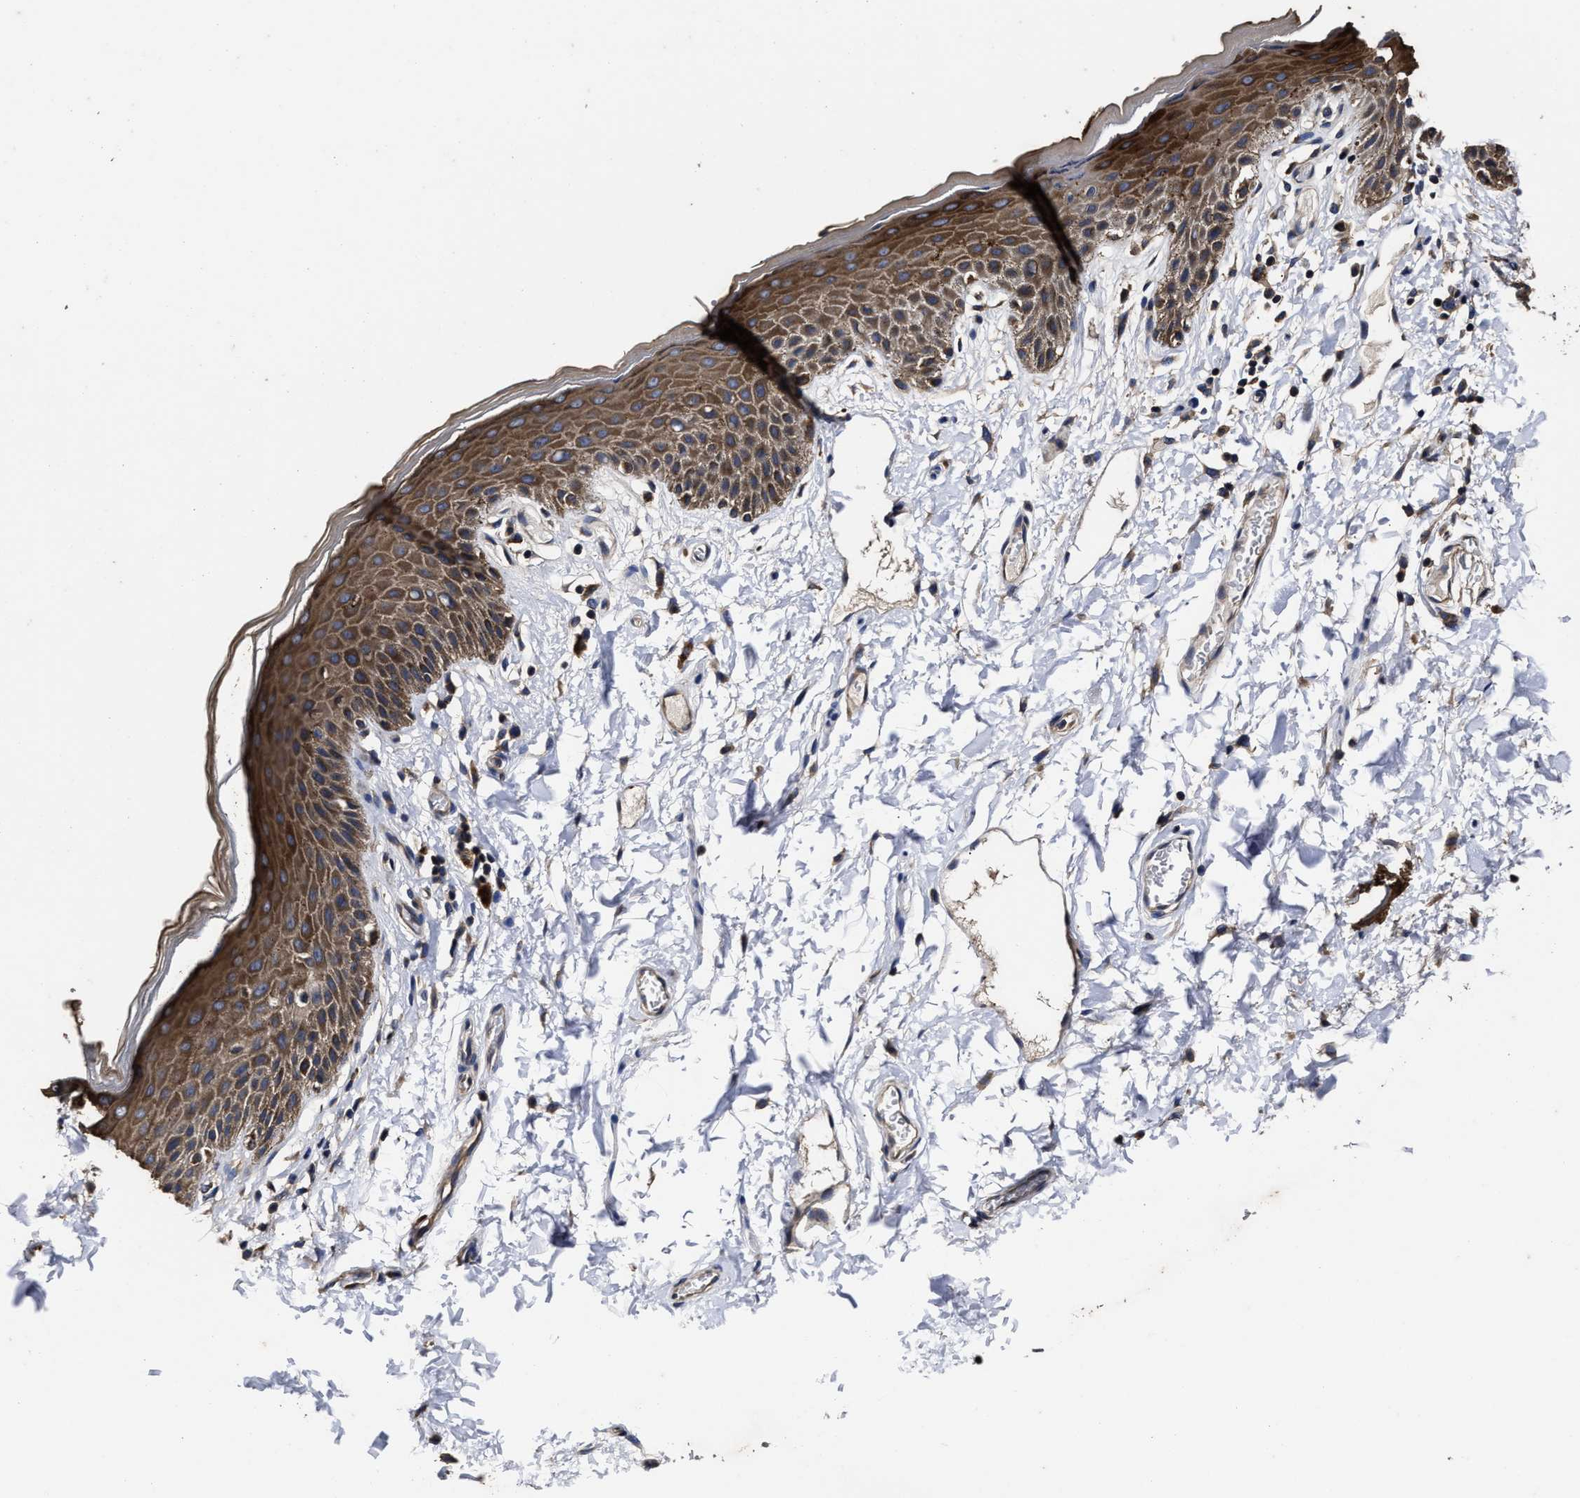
{"staining": {"intensity": "moderate", "quantity": ">75%", "location": "cytoplasmic/membranous"}, "tissue": "skin", "cell_type": "Epidermal cells", "image_type": "normal", "snomed": [{"axis": "morphology", "description": "Normal tissue, NOS"}, {"axis": "topography", "description": "Anal"}], "caption": "Protein analysis of unremarkable skin shows moderate cytoplasmic/membranous staining in about >75% of epidermal cells.", "gene": "AVEN", "patient": {"sex": "male", "age": 44}}